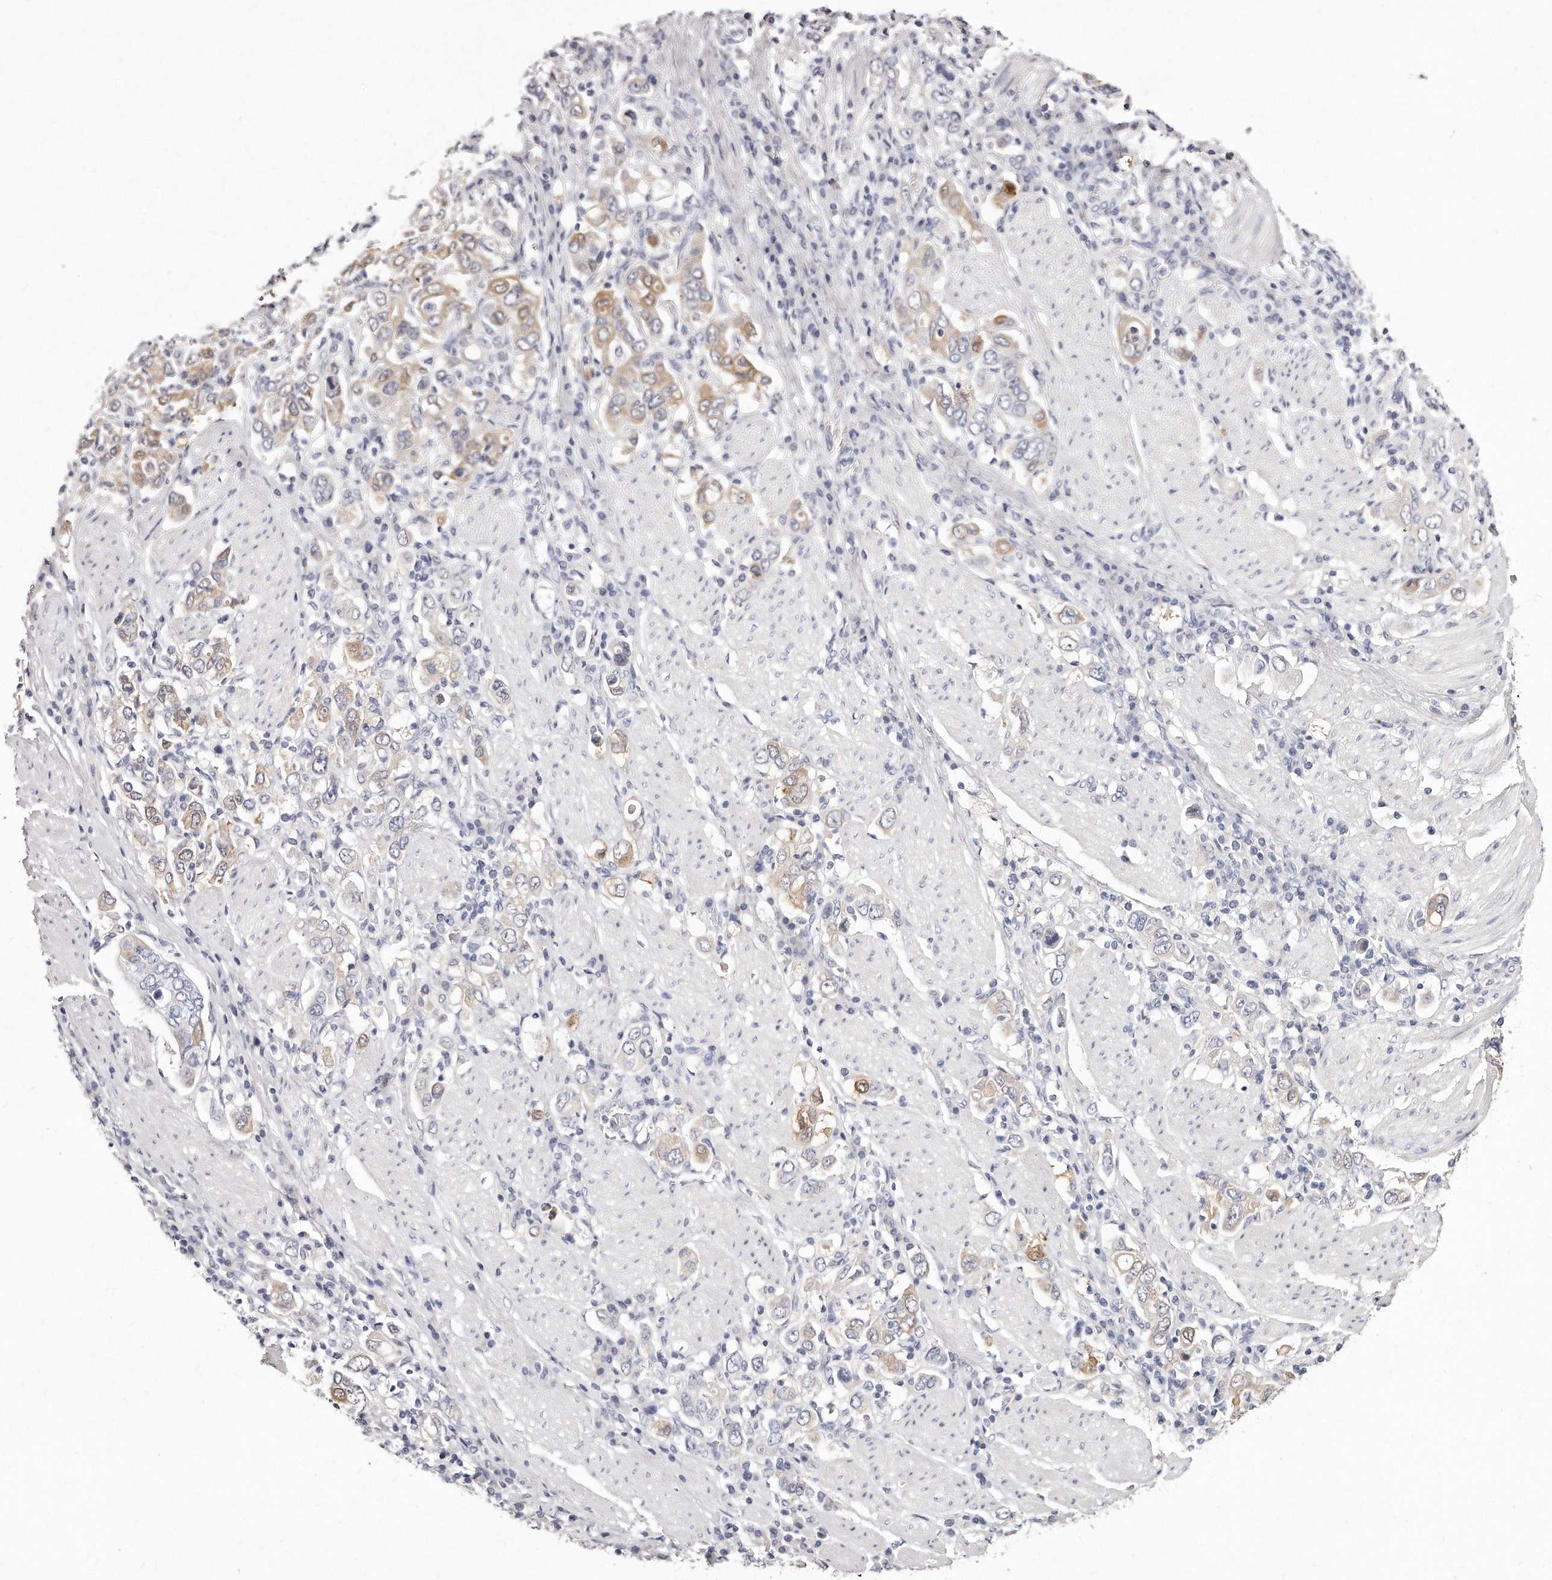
{"staining": {"intensity": "moderate", "quantity": "25%-75%", "location": "cytoplasmic/membranous"}, "tissue": "stomach cancer", "cell_type": "Tumor cells", "image_type": "cancer", "snomed": [{"axis": "morphology", "description": "Adenocarcinoma, NOS"}, {"axis": "topography", "description": "Stomach, upper"}], "caption": "Adenocarcinoma (stomach) stained for a protein (brown) displays moderate cytoplasmic/membranous positive staining in about 25%-75% of tumor cells.", "gene": "GDA", "patient": {"sex": "male", "age": 62}}